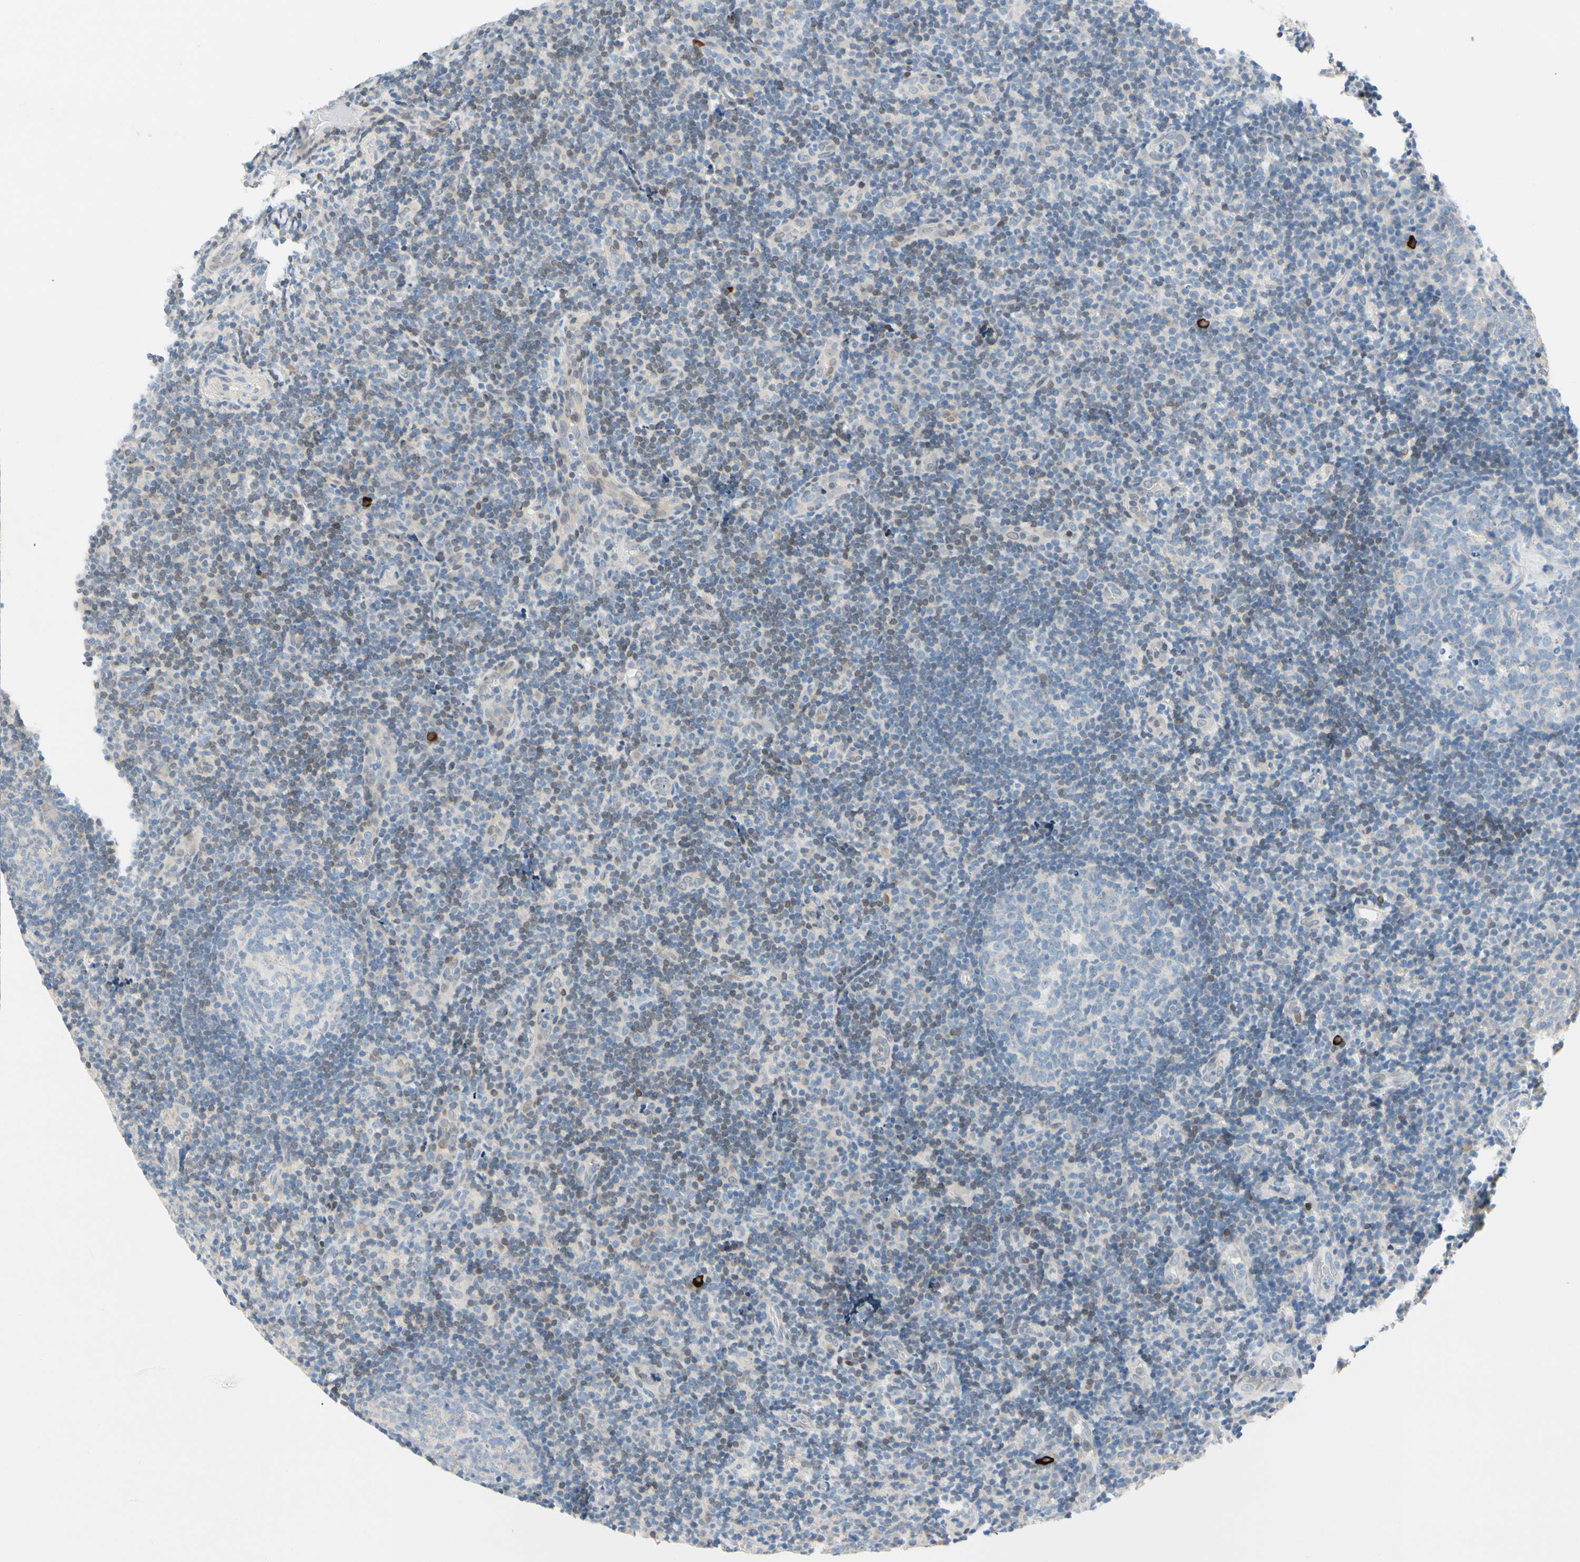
{"staining": {"intensity": "negative", "quantity": "none", "location": "none"}, "tissue": "tonsil", "cell_type": "Germinal center cells", "image_type": "normal", "snomed": [{"axis": "morphology", "description": "Normal tissue, NOS"}, {"axis": "topography", "description": "Tonsil"}], "caption": "Photomicrograph shows no significant protein staining in germinal center cells of normal tonsil. (DAB immunohistochemistry (IHC), high magnification).", "gene": "ZNF132", "patient": {"sex": "female", "age": 40}}